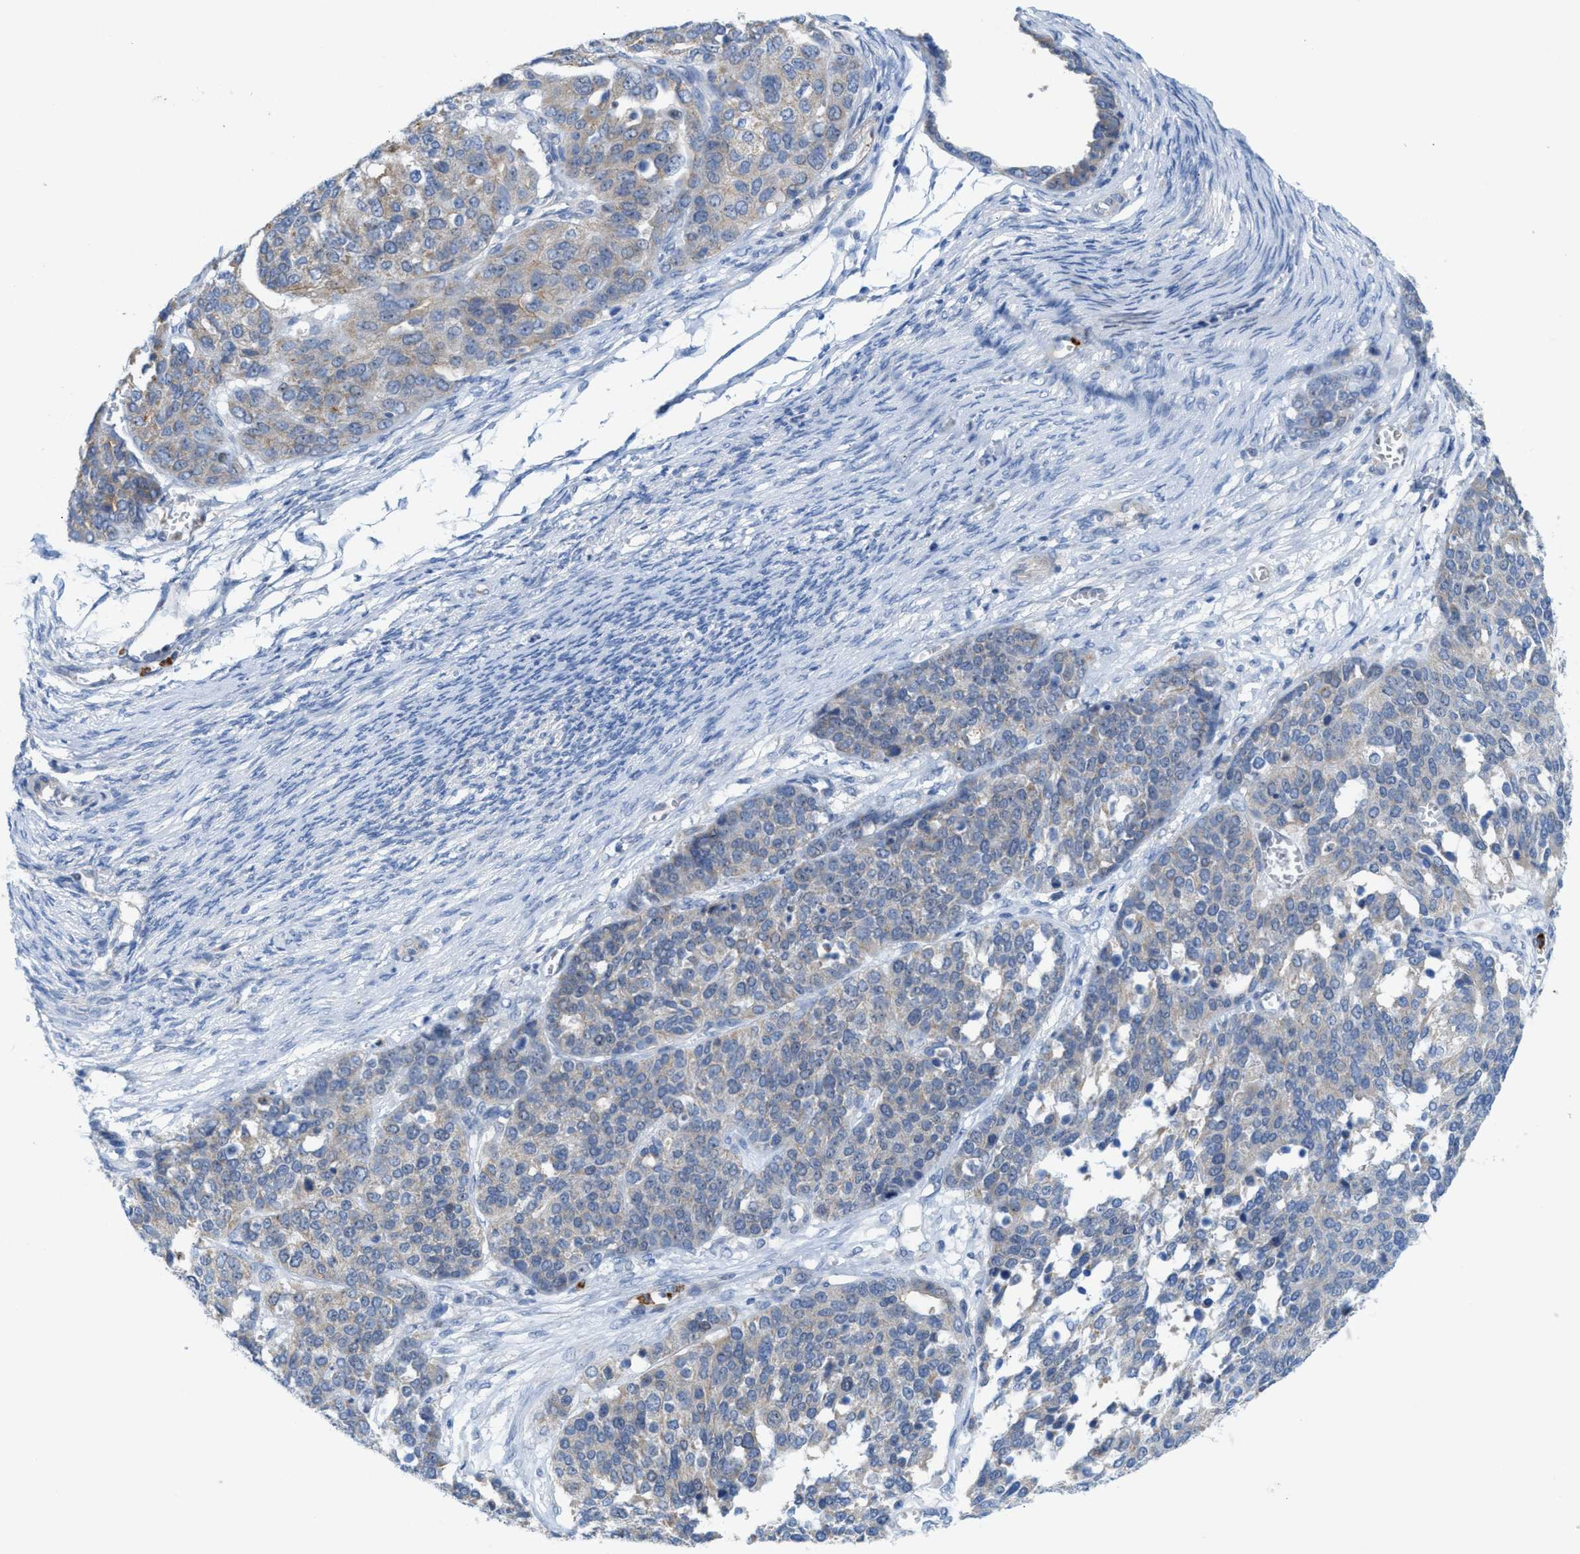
{"staining": {"intensity": "weak", "quantity": "<25%", "location": "cytoplasmic/membranous"}, "tissue": "ovarian cancer", "cell_type": "Tumor cells", "image_type": "cancer", "snomed": [{"axis": "morphology", "description": "Cystadenocarcinoma, serous, NOS"}, {"axis": "topography", "description": "Ovary"}], "caption": "Immunohistochemistry of ovarian cancer (serous cystadenocarcinoma) shows no expression in tumor cells.", "gene": "CMTM1", "patient": {"sex": "female", "age": 44}}